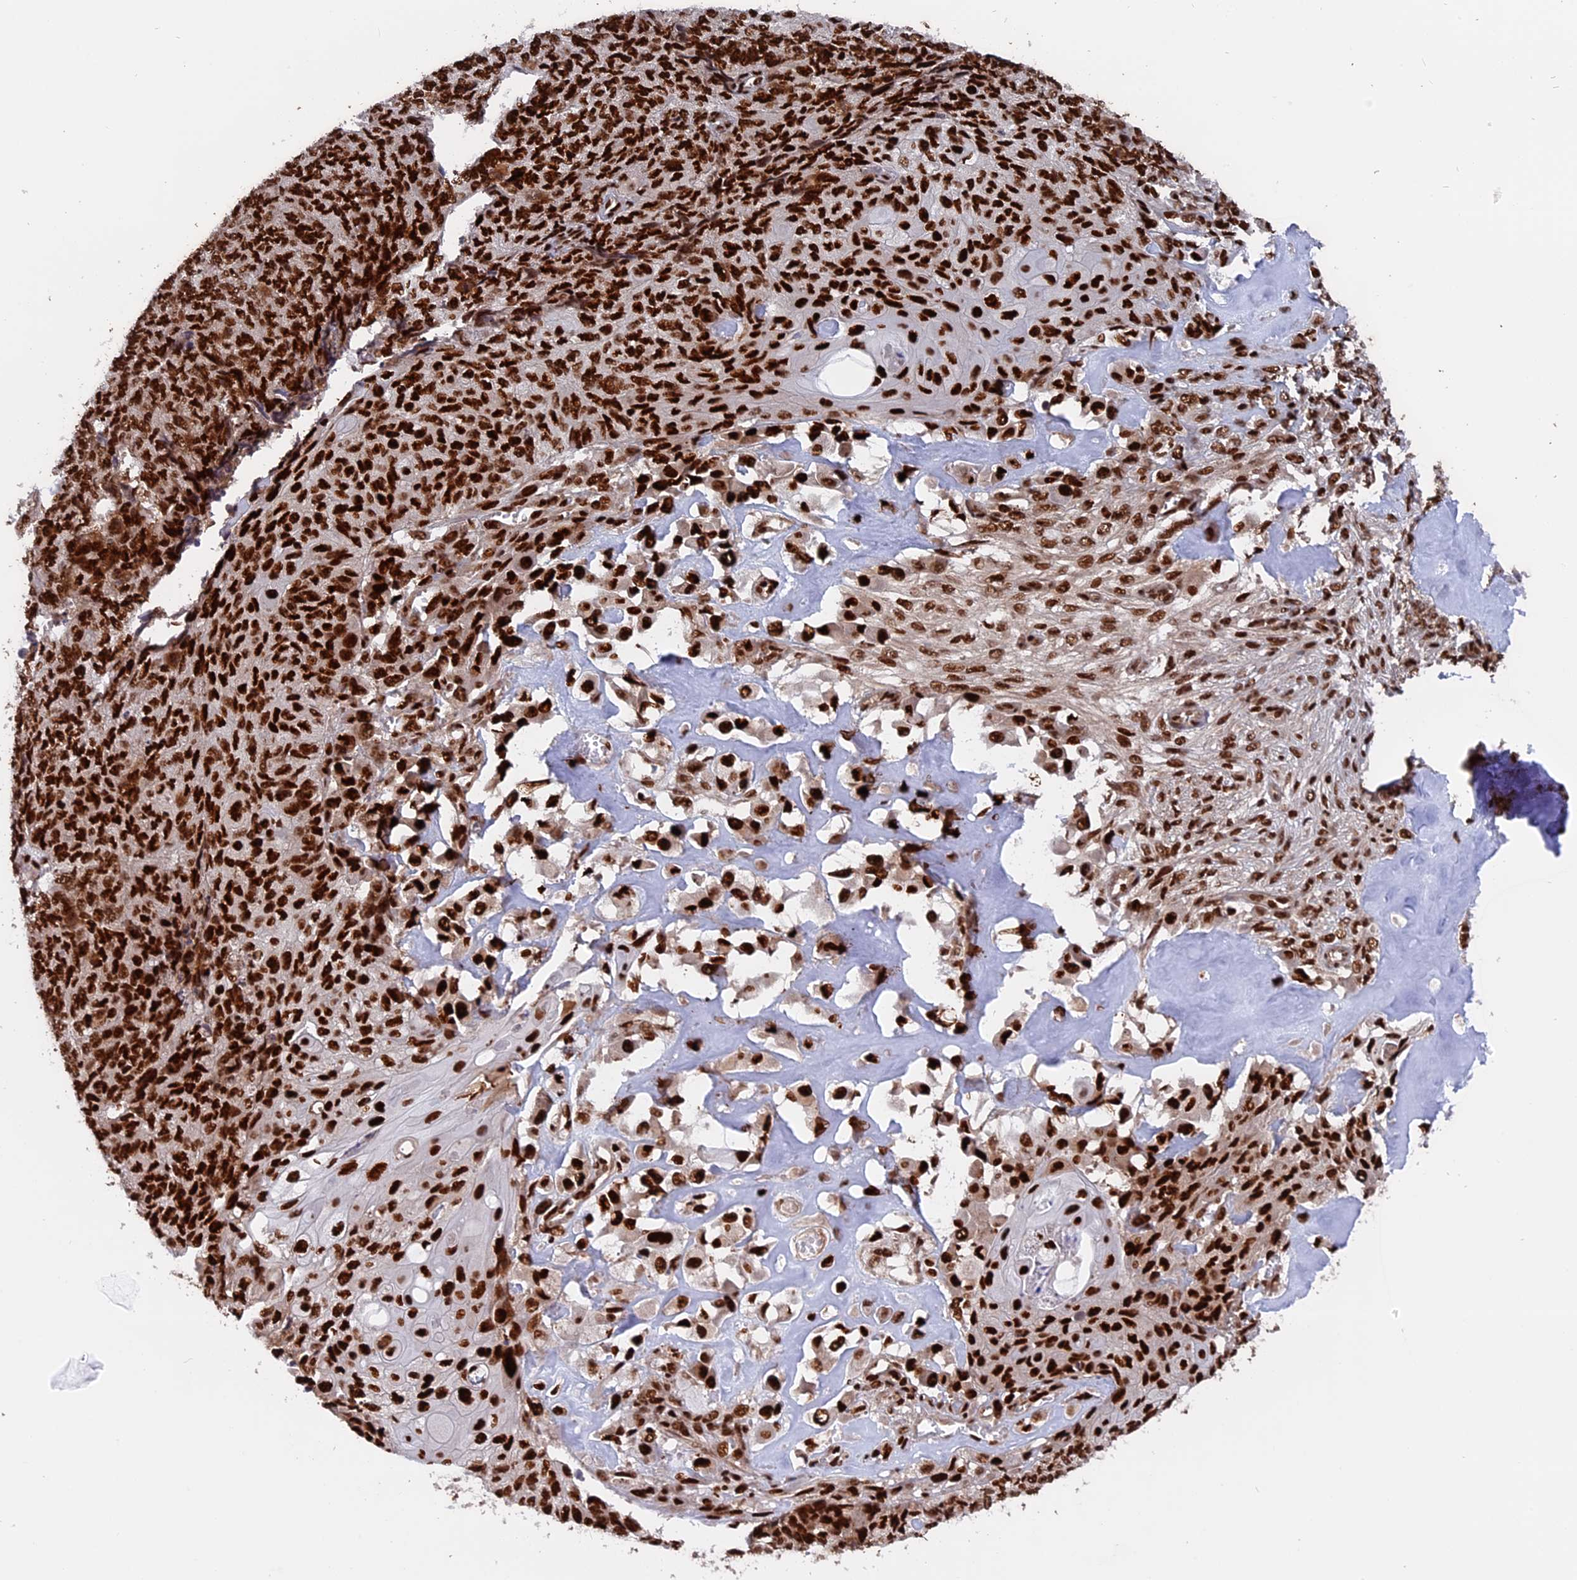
{"staining": {"intensity": "strong", "quantity": ">75%", "location": "nuclear"}, "tissue": "endometrial cancer", "cell_type": "Tumor cells", "image_type": "cancer", "snomed": [{"axis": "morphology", "description": "Adenocarcinoma, NOS"}, {"axis": "topography", "description": "Endometrium"}], "caption": "Protein expression analysis of endometrial adenocarcinoma exhibits strong nuclear staining in about >75% of tumor cells. (Brightfield microscopy of DAB IHC at high magnification).", "gene": "RAMAC", "patient": {"sex": "female", "age": 32}}